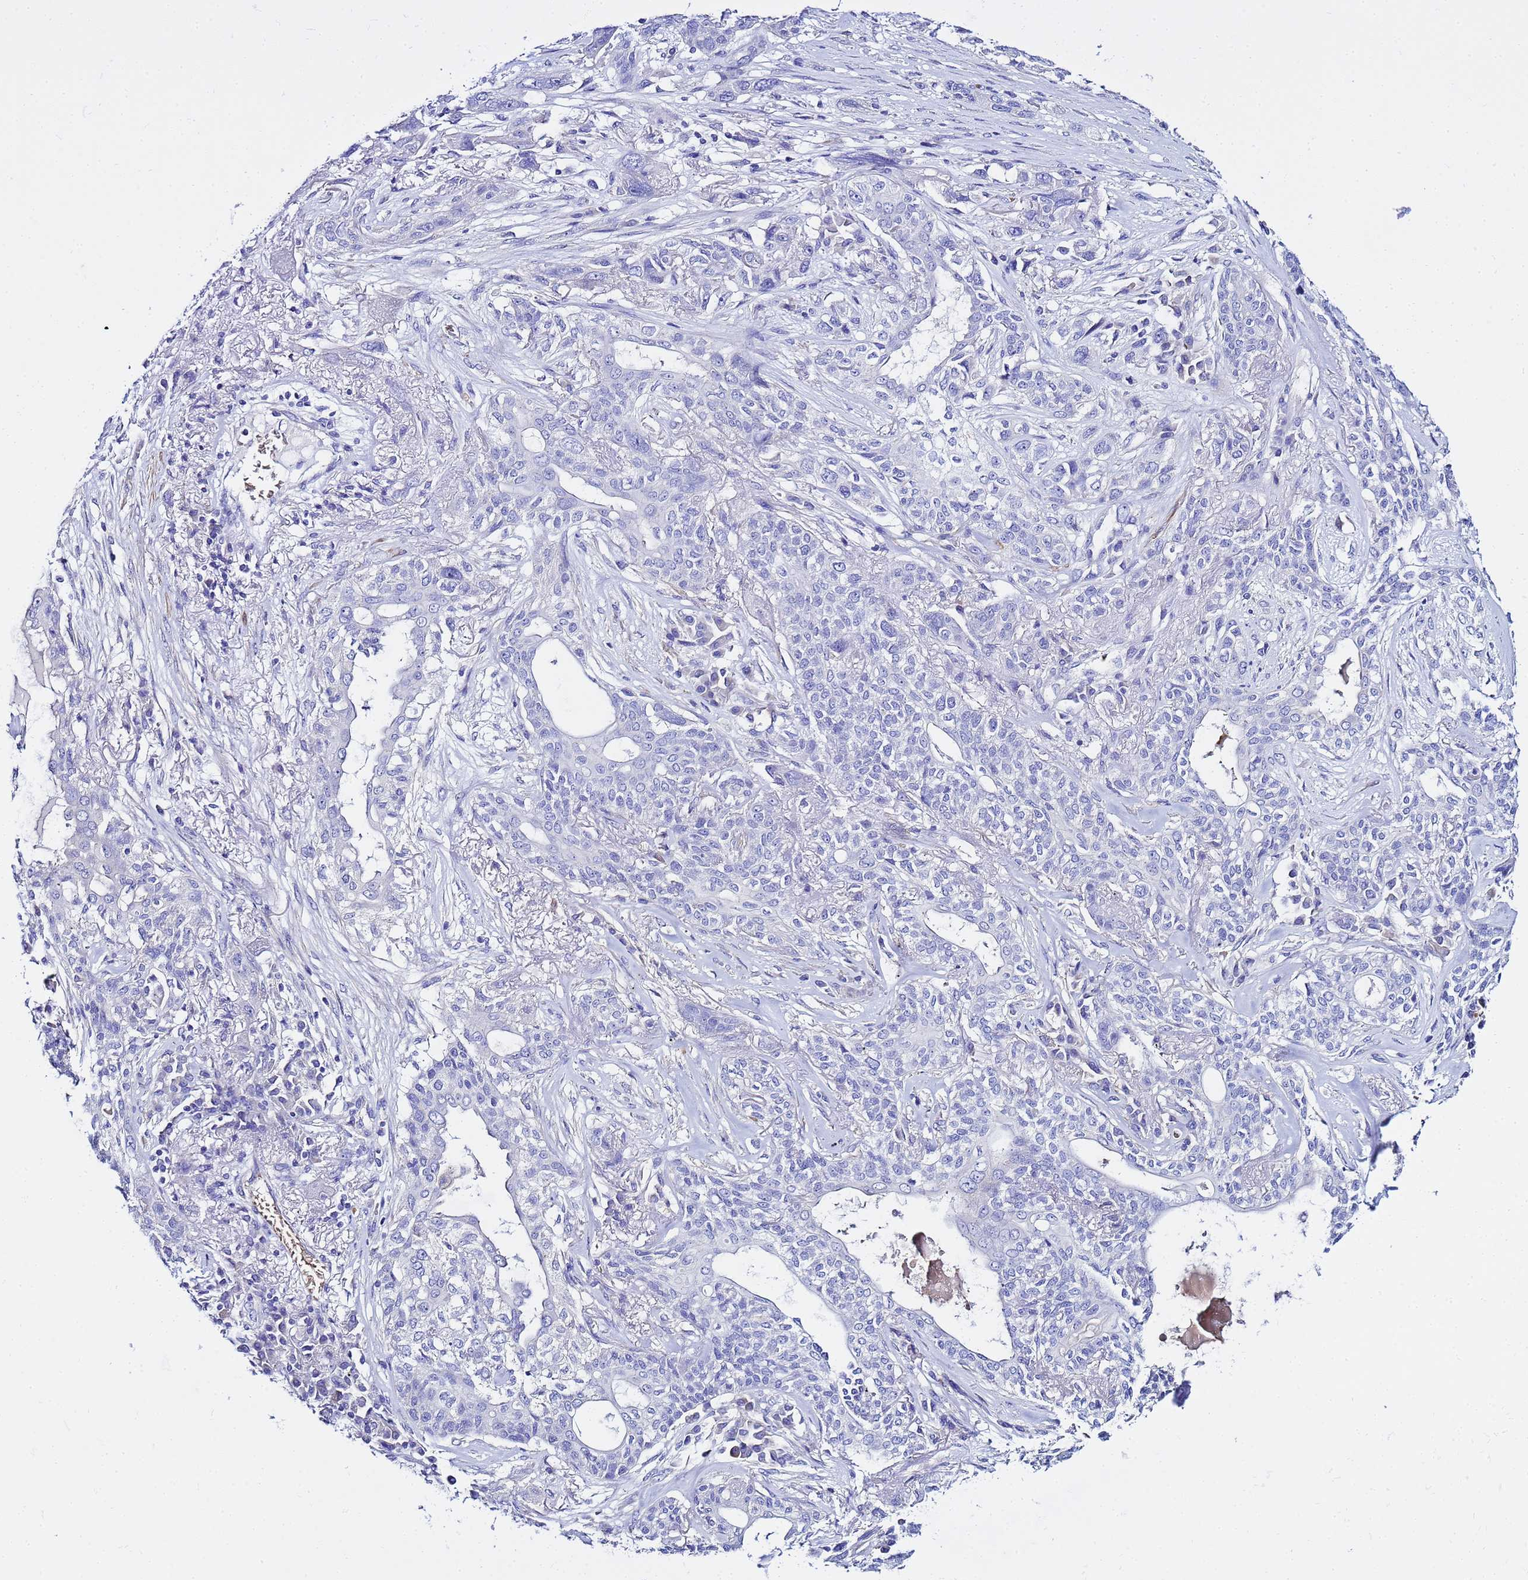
{"staining": {"intensity": "negative", "quantity": "none", "location": "none"}, "tissue": "lung cancer", "cell_type": "Tumor cells", "image_type": "cancer", "snomed": [{"axis": "morphology", "description": "Squamous cell carcinoma, NOS"}, {"axis": "topography", "description": "Lung"}], "caption": "Tumor cells are negative for protein expression in human lung cancer.", "gene": "USP18", "patient": {"sex": "female", "age": 70}}